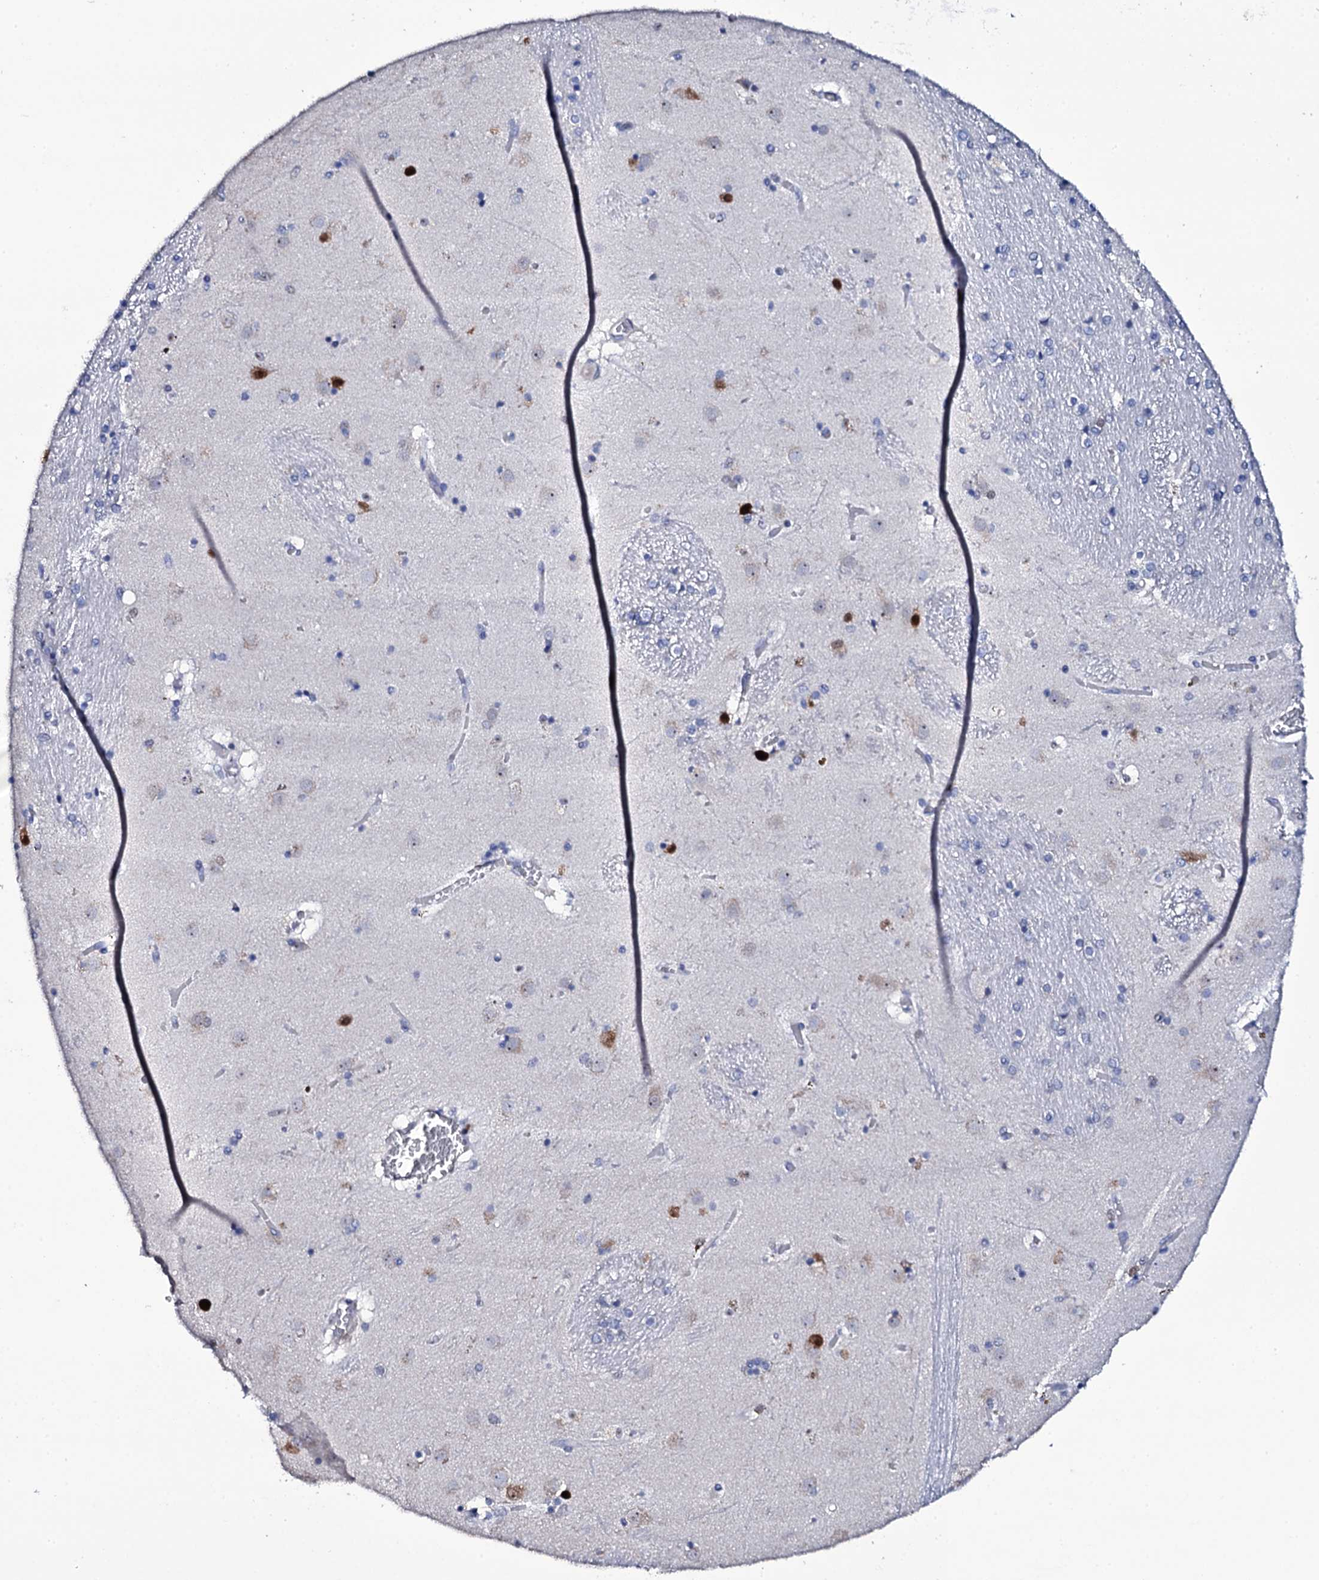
{"staining": {"intensity": "strong", "quantity": "<25%", "location": "nuclear"}, "tissue": "caudate", "cell_type": "Glial cells", "image_type": "normal", "snomed": [{"axis": "morphology", "description": "Normal tissue, NOS"}, {"axis": "topography", "description": "Lateral ventricle wall"}], "caption": "Strong nuclear expression for a protein is appreciated in about <25% of glial cells of benign caudate using immunohistochemistry (IHC).", "gene": "NPM2", "patient": {"sex": "male", "age": 70}}